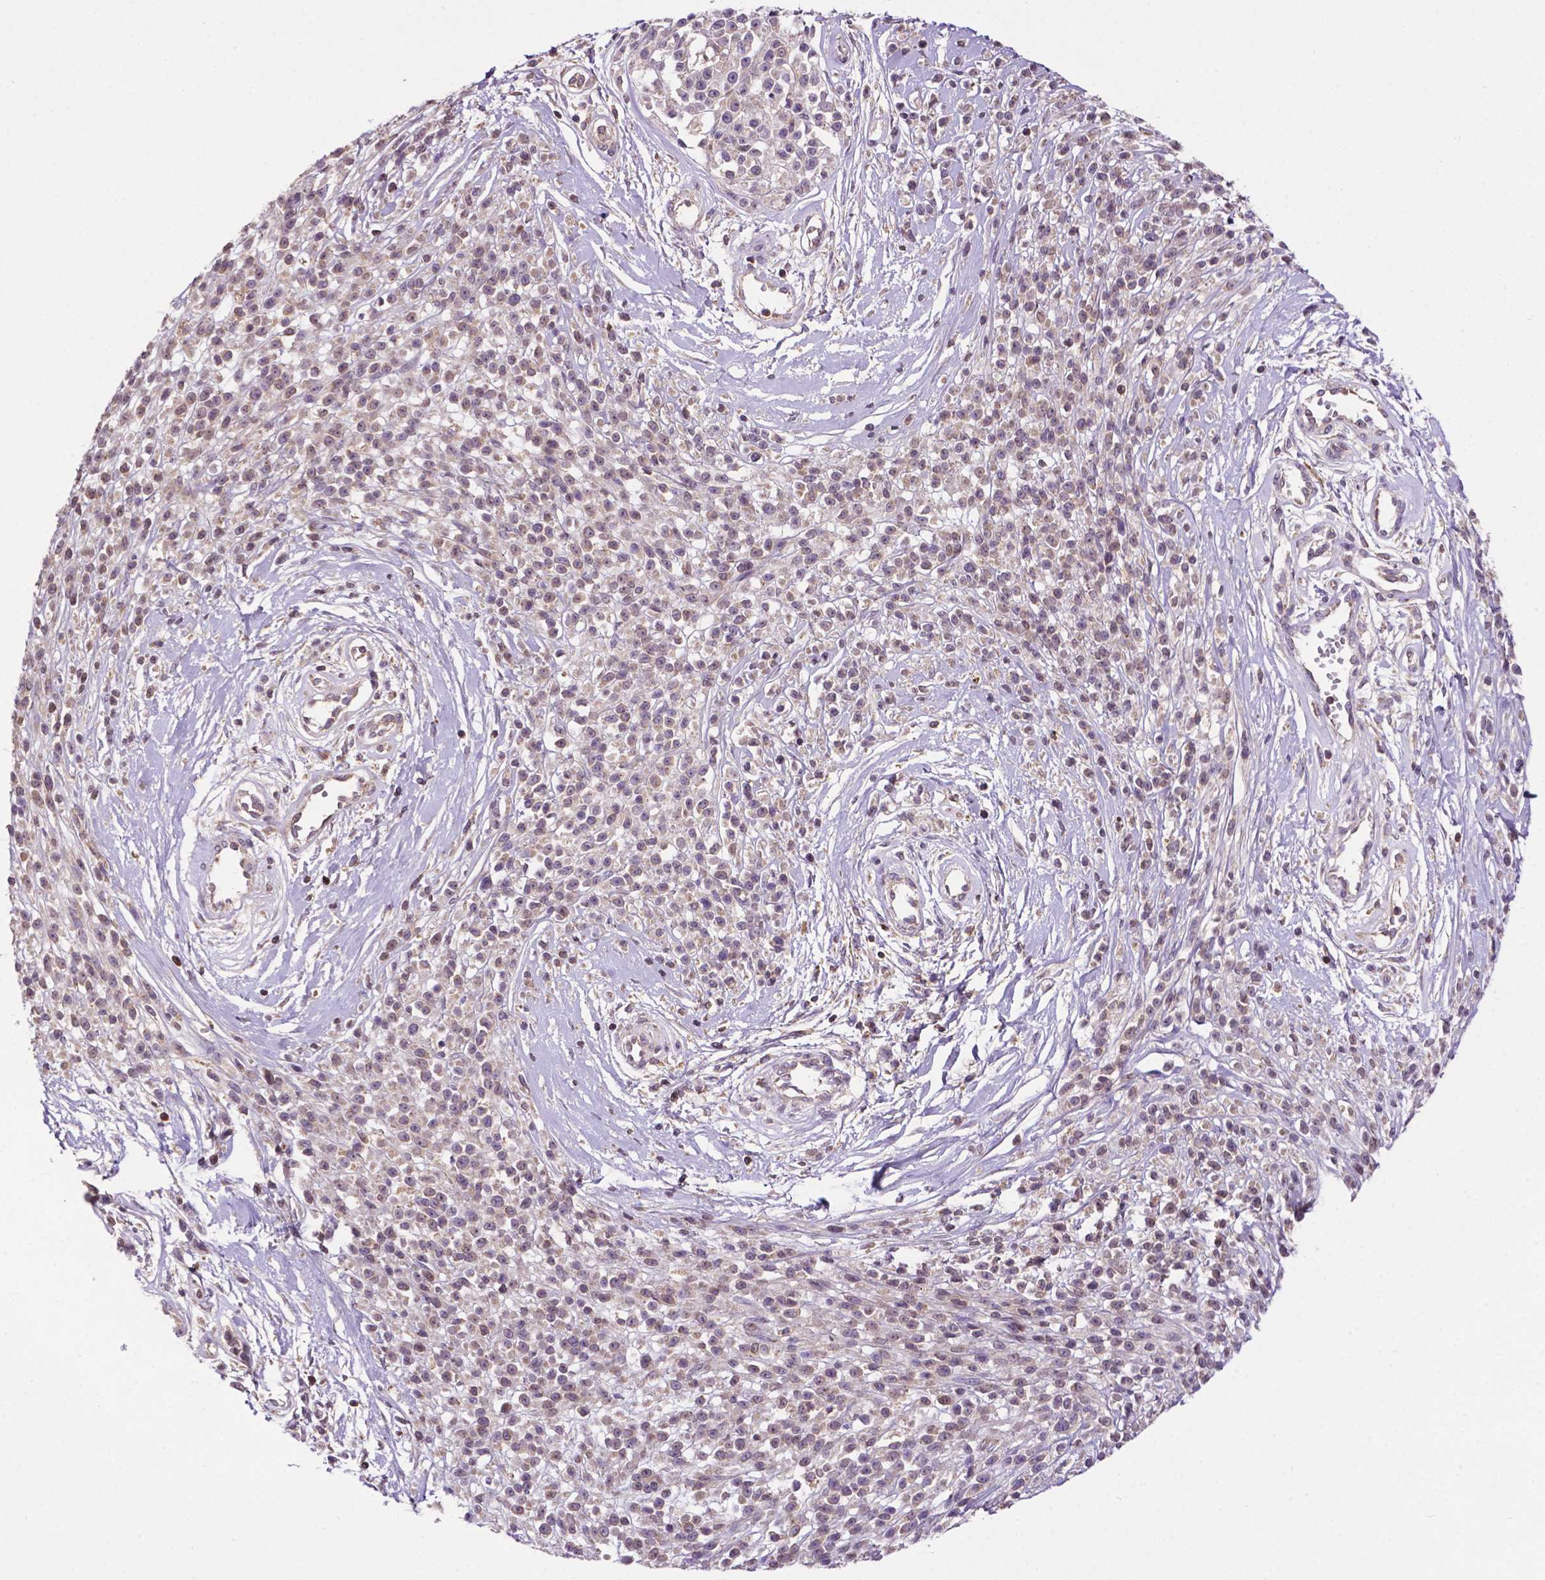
{"staining": {"intensity": "weak", "quantity": "<25%", "location": "nuclear"}, "tissue": "melanoma", "cell_type": "Tumor cells", "image_type": "cancer", "snomed": [{"axis": "morphology", "description": "Malignant melanoma, NOS"}, {"axis": "topography", "description": "Skin"}, {"axis": "topography", "description": "Skin of trunk"}], "caption": "Immunohistochemistry image of neoplastic tissue: malignant melanoma stained with DAB shows no significant protein expression in tumor cells.", "gene": "SPNS2", "patient": {"sex": "male", "age": 74}}